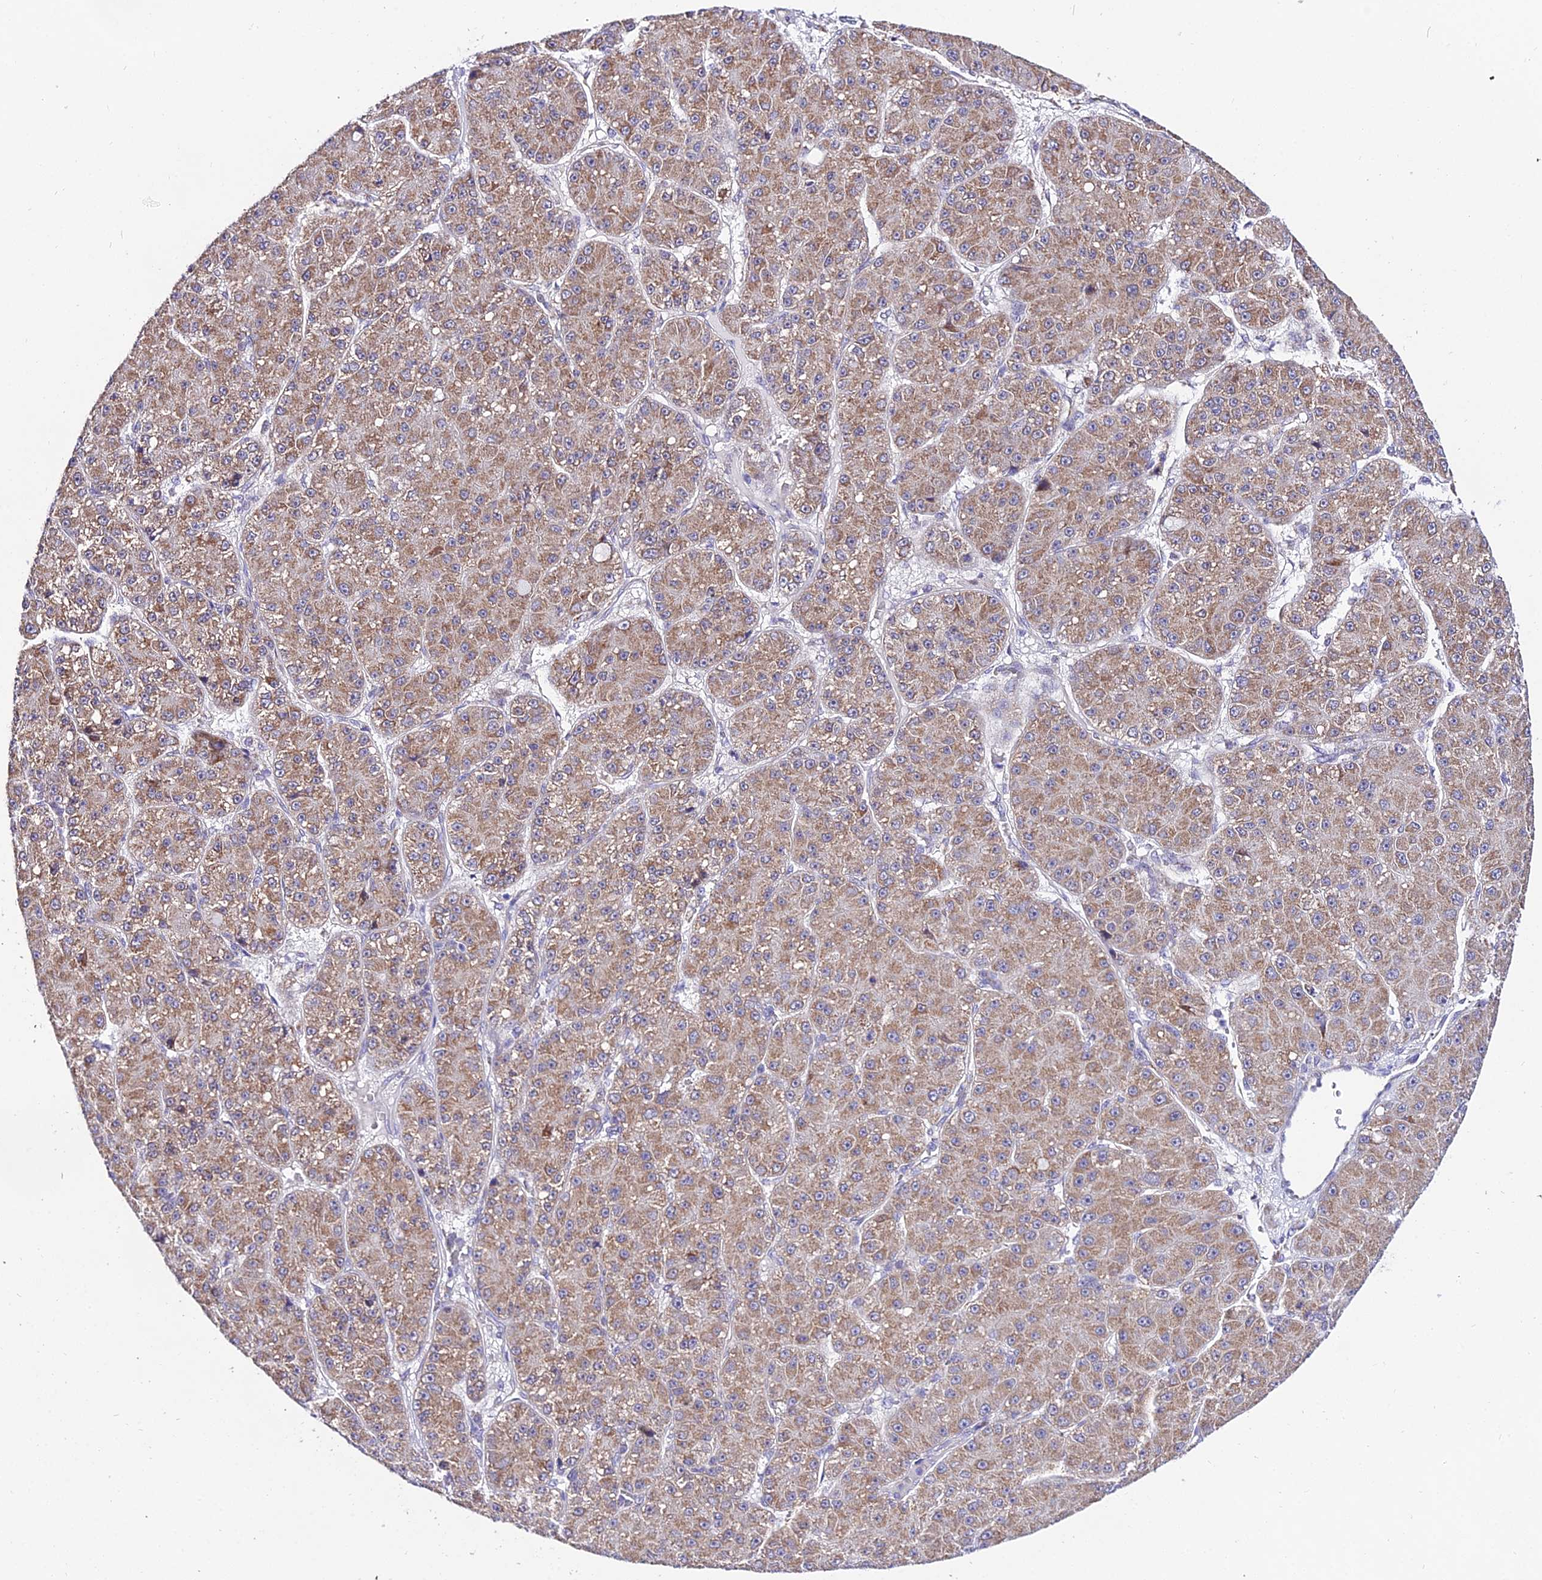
{"staining": {"intensity": "moderate", "quantity": ">75%", "location": "cytoplasmic/membranous"}, "tissue": "liver cancer", "cell_type": "Tumor cells", "image_type": "cancer", "snomed": [{"axis": "morphology", "description": "Carcinoma, Hepatocellular, NOS"}, {"axis": "topography", "description": "Liver"}], "caption": "The histopathology image shows immunohistochemical staining of liver cancer. There is moderate cytoplasmic/membranous staining is identified in approximately >75% of tumor cells. (IHC, brightfield microscopy, high magnification).", "gene": "ATP5PB", "patient": {"sex": "male", "age": 67}}